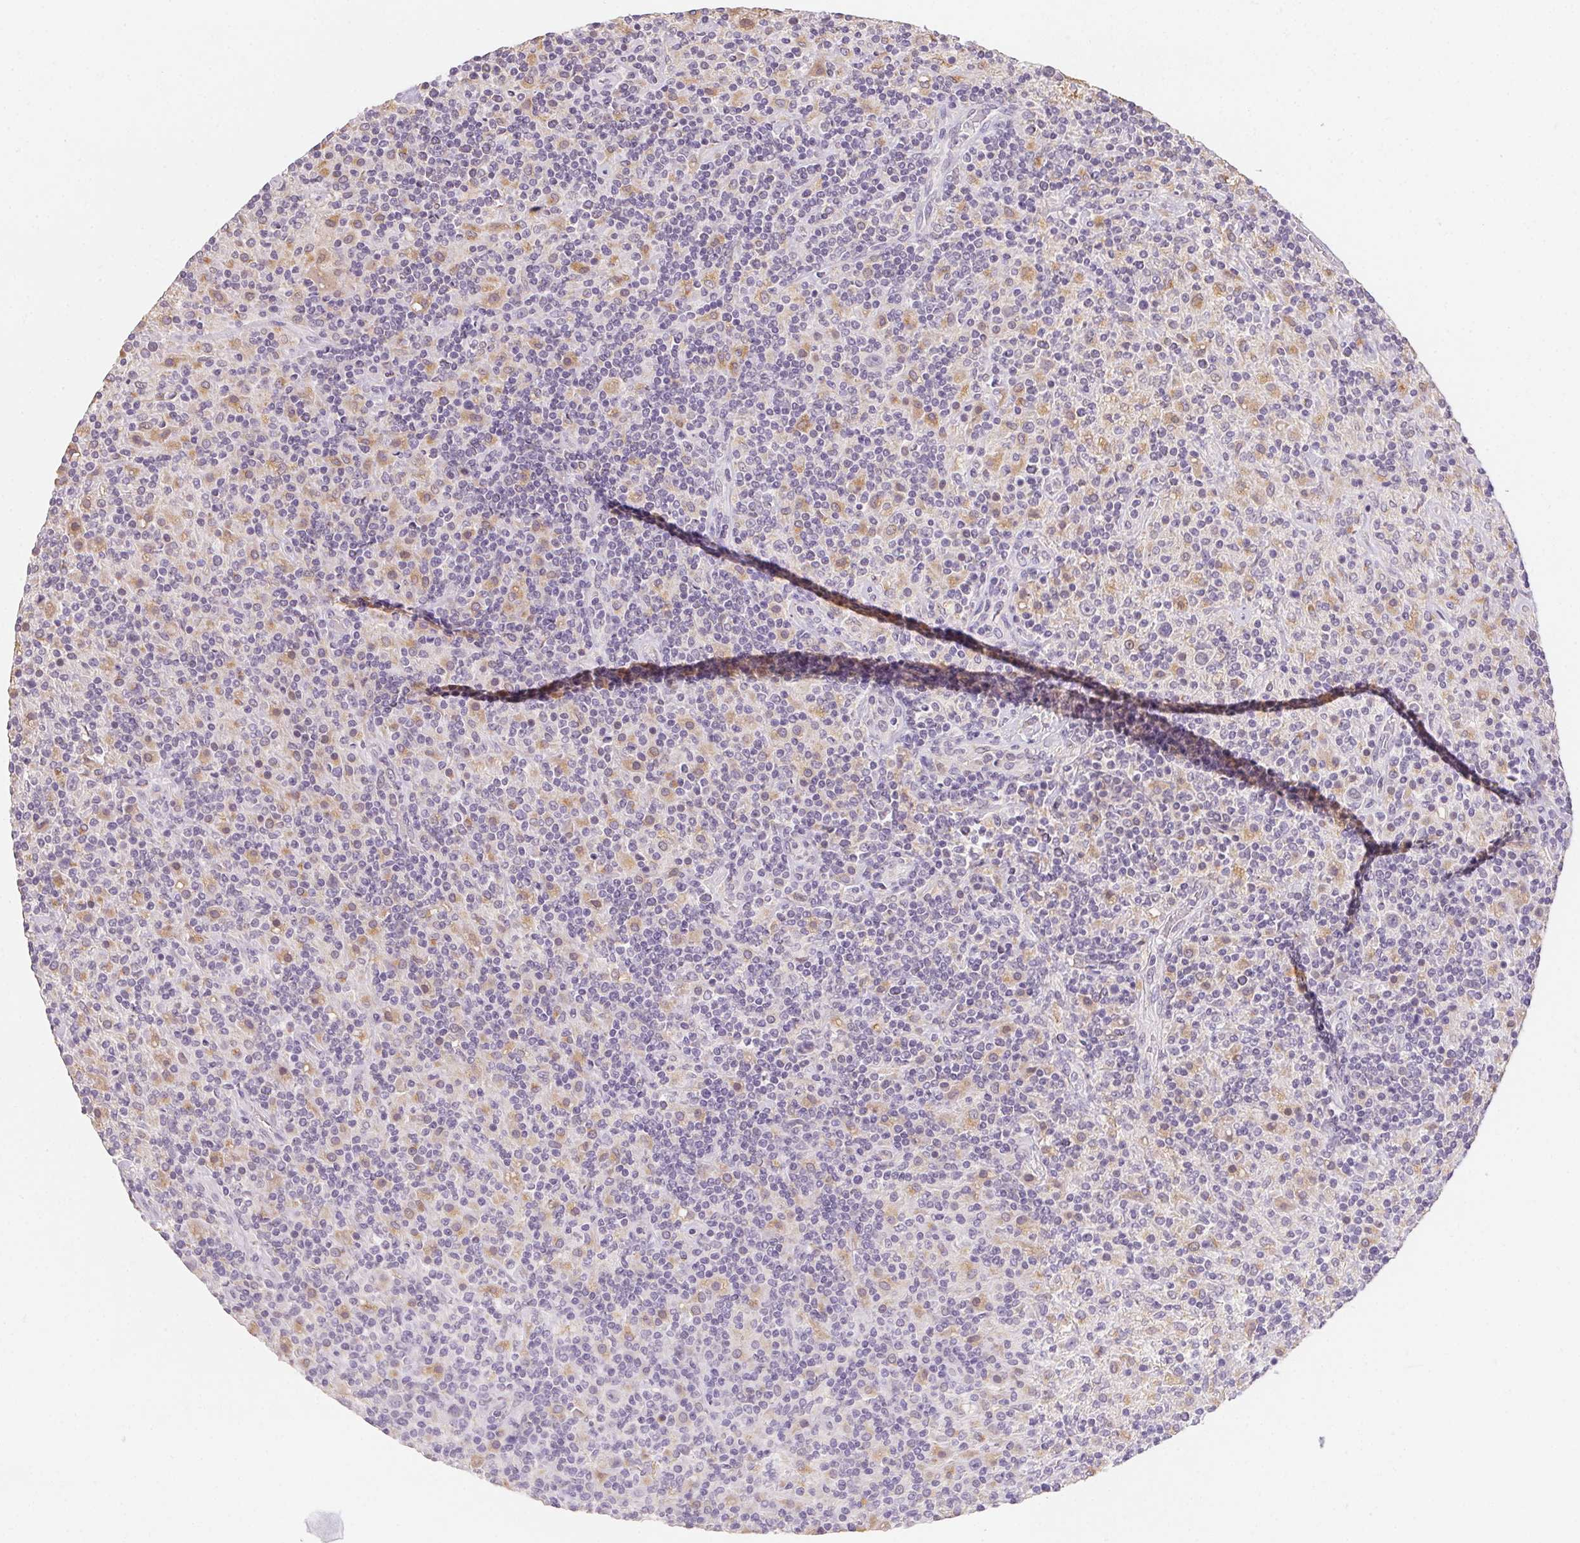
{"staining": {"intensity": "negative", "quantity": "none", "location": "none"}, "tissue": "lymphoma", "cell_type": "Tumor cells", "image_type": "cancer", "snomed": [{"axis": "morphology", "description": "Hodgkin's disease, NOS"}, {"axis": "topography", "description": "Lymph node"}], "caption": "The photomicrograph demonstrates no significant positivity in tumor cells of lymphoma.", "gene": "SLC6A18", "patient": {"sex": "male", "age": 70}}